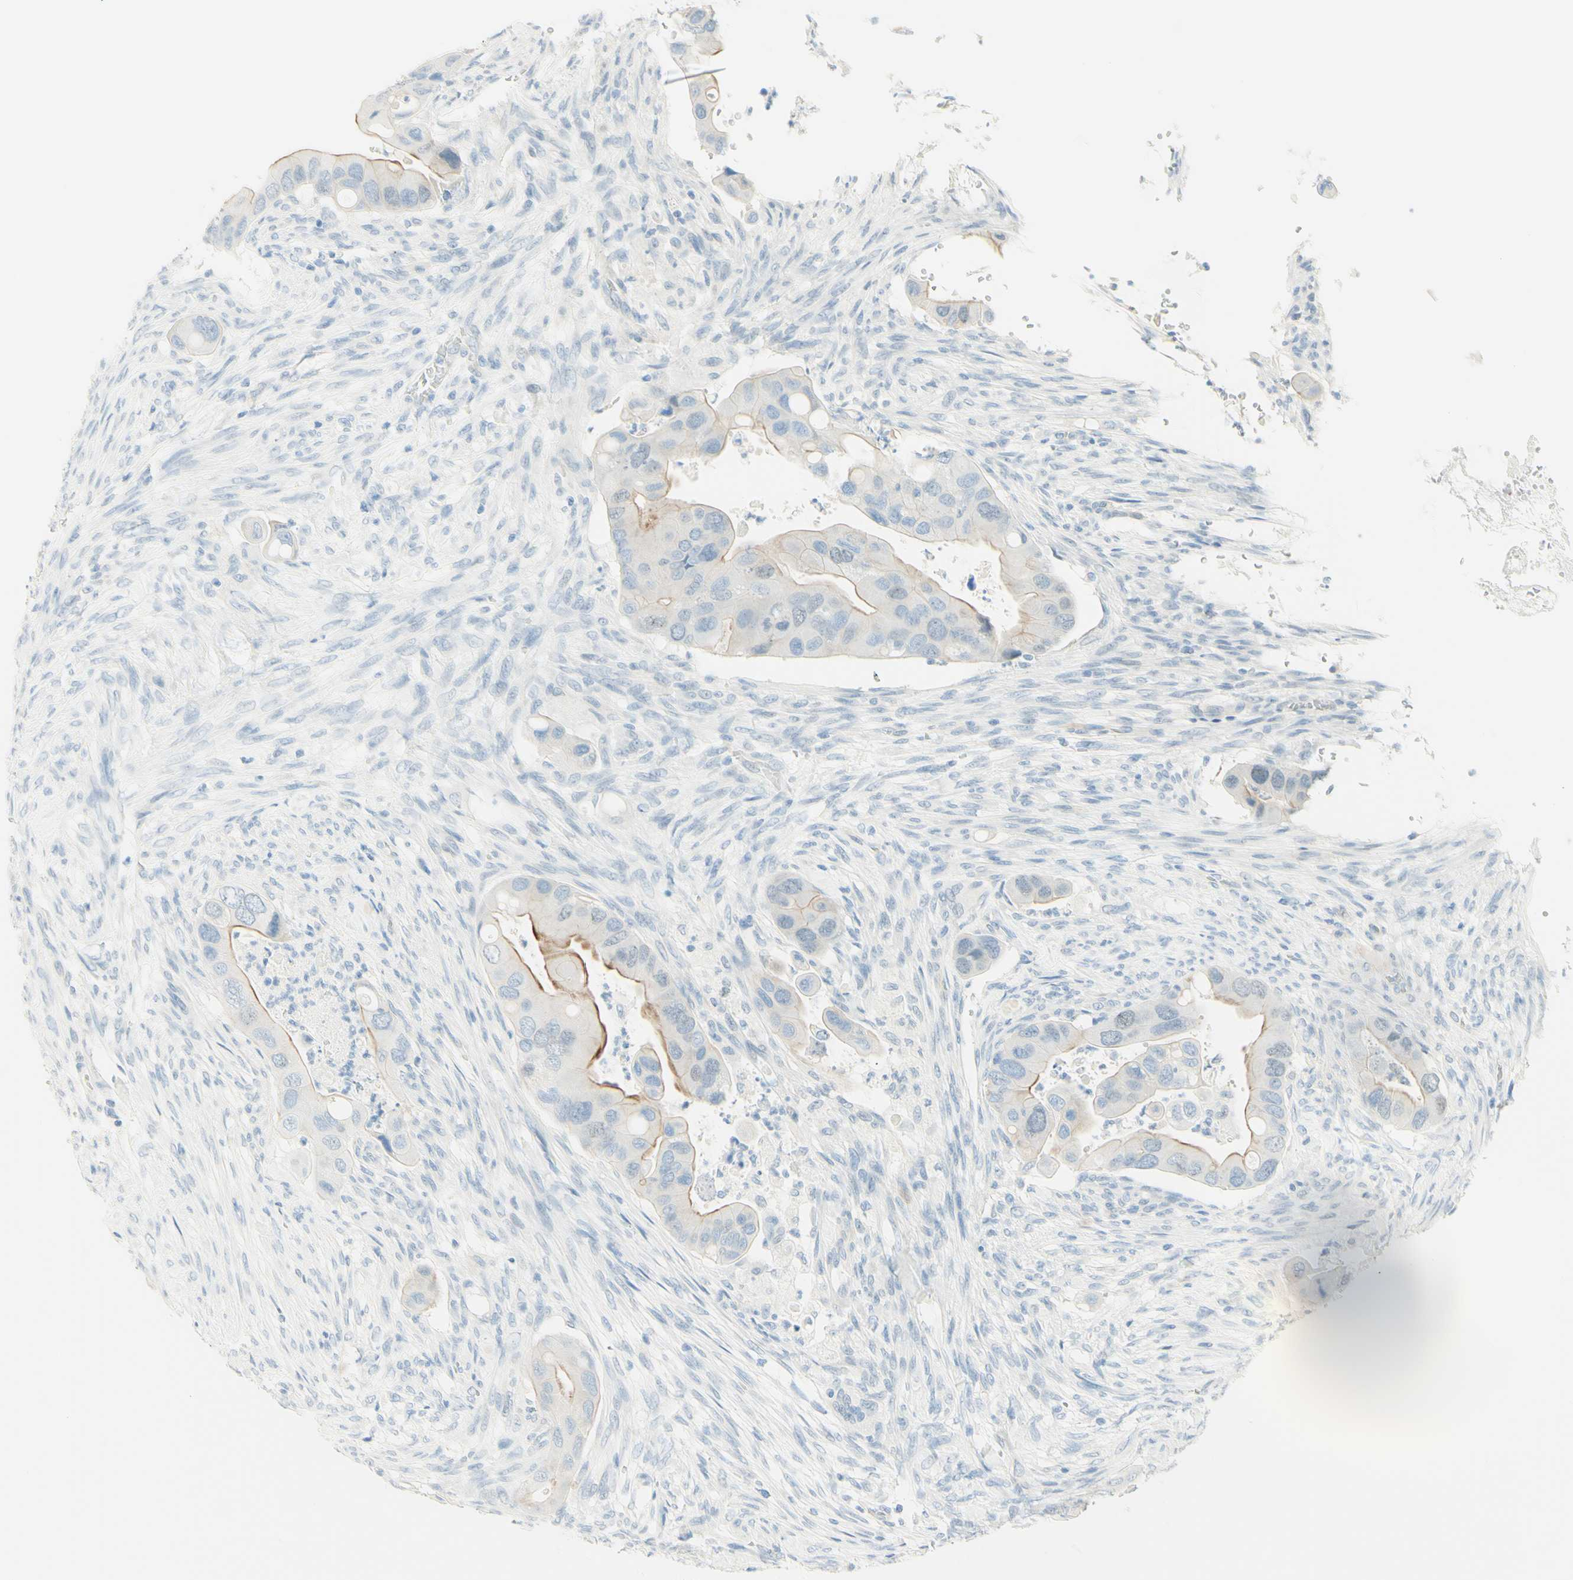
{"staining": {"intensity": "moderate", "quantity": "<25%", "location": "cytoplasmic/membranous"}, "tissue": "colorectal cancer", "cell_type": "Tumor cells", "image_type": "cancer", "snomed": [{"axis": "morphology", "description": "Adenocarcinoma, NOS"}, {"axis": "topography", "description": "Rectum"}], "caption": "DAB immunohistochemical staining of human adenocarcinoma (colorectal) displays moderate cytoplasmic/membranous protein staining in about <25% of tumor cells.", "gene": "TMEM132D", "patient": {"sex": "female", "age": 57}}